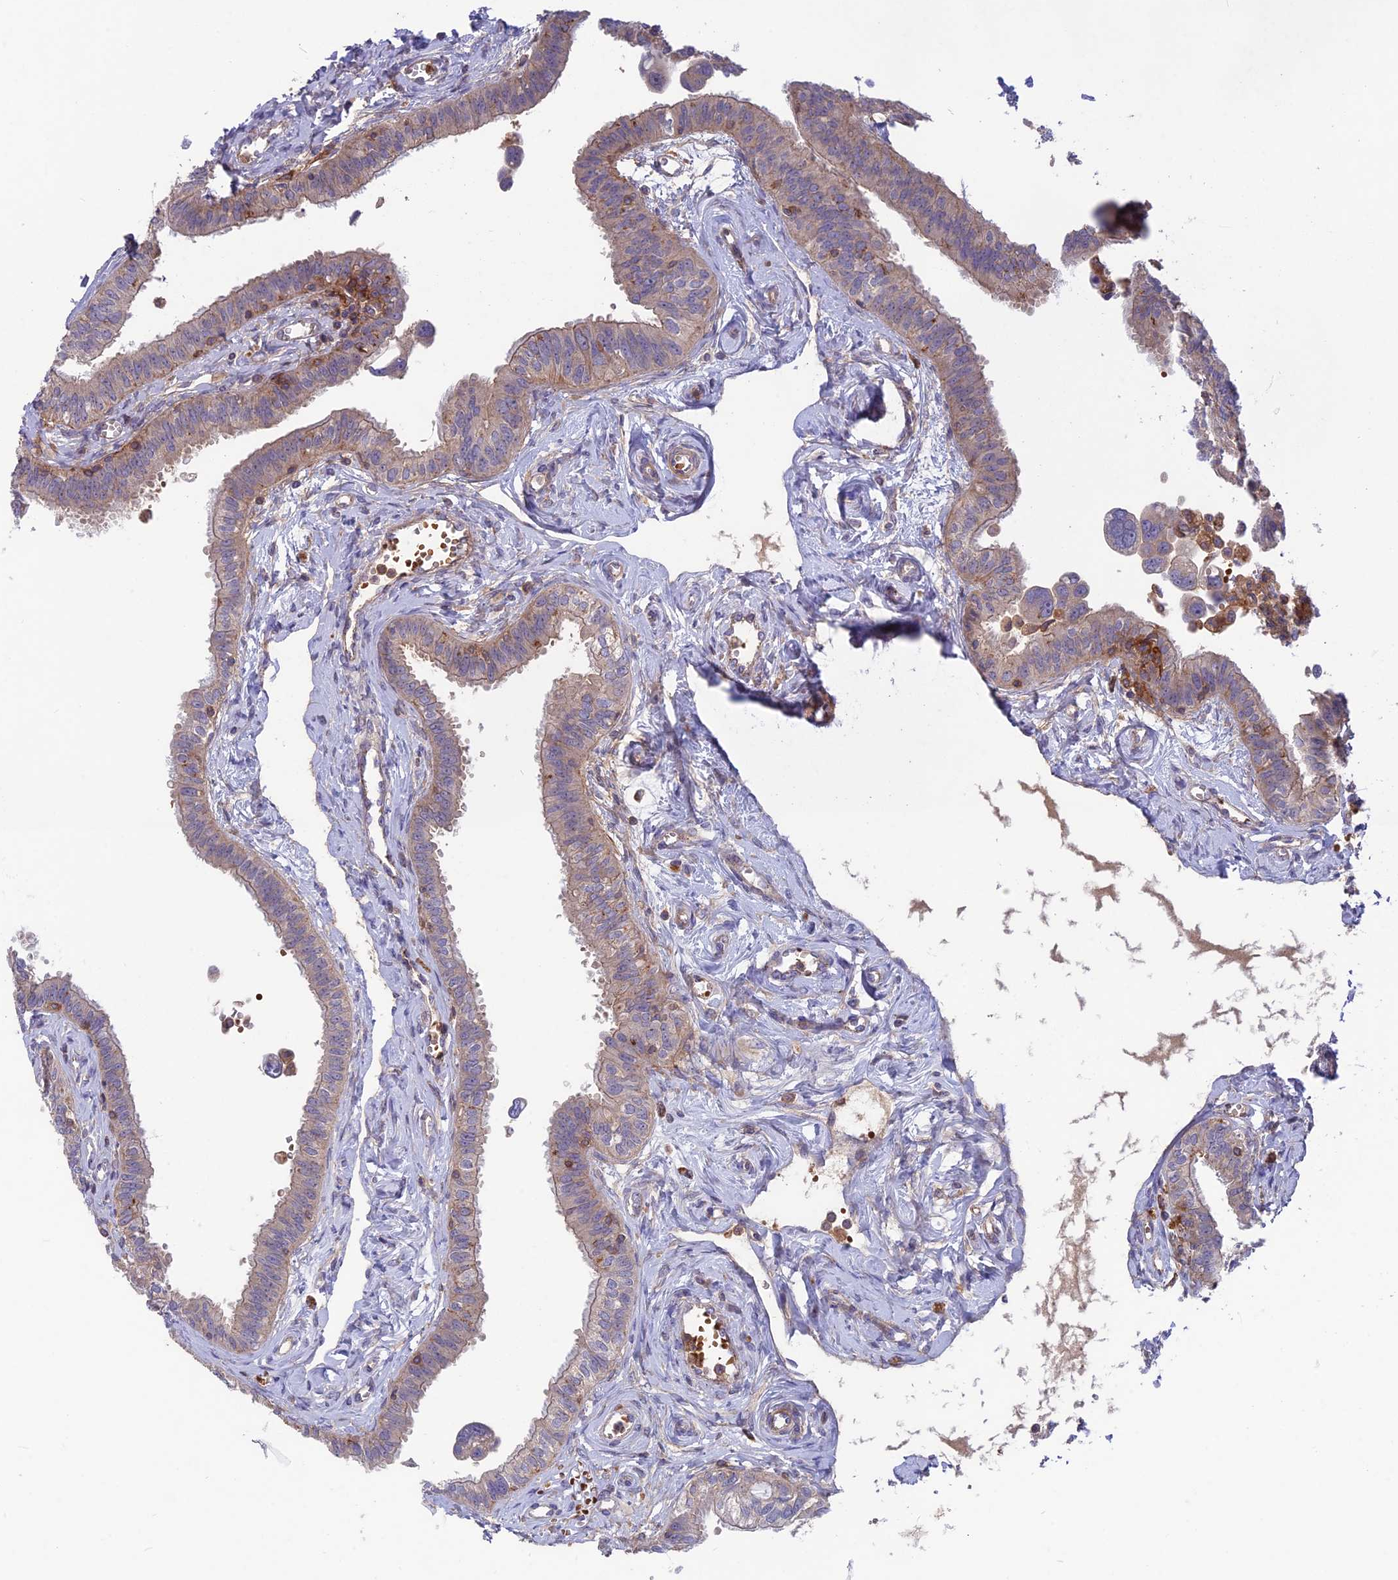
{"staining": {"intensity": "moderate", "quantity": "25%-75%", "location": "cytoplasmic/membranous"}, "tissue": "fallopian tube", "cell_type": "Glandular cells", "image_type": "normal", "snomed": [{"axis": "morphology", "description": "Normal tissue, NOS"}, {"axis": "morphology", "description": "Carcinoma, NOS"}, {"axis": "topography", "description": "Fallopian tube"}, {"axis": "topography", "description": "Ovary"}], "caption": "Glandular cells reveal medium levels of moderate cytoplasmic/membranous expression in about 25%-75% of cells in benign human fallopian tube. (DAB IHC, brown staining for protein, blue staining for nuclei).", "gene": "CPNE7", "patient": {"sex": "female", "age": 59}}